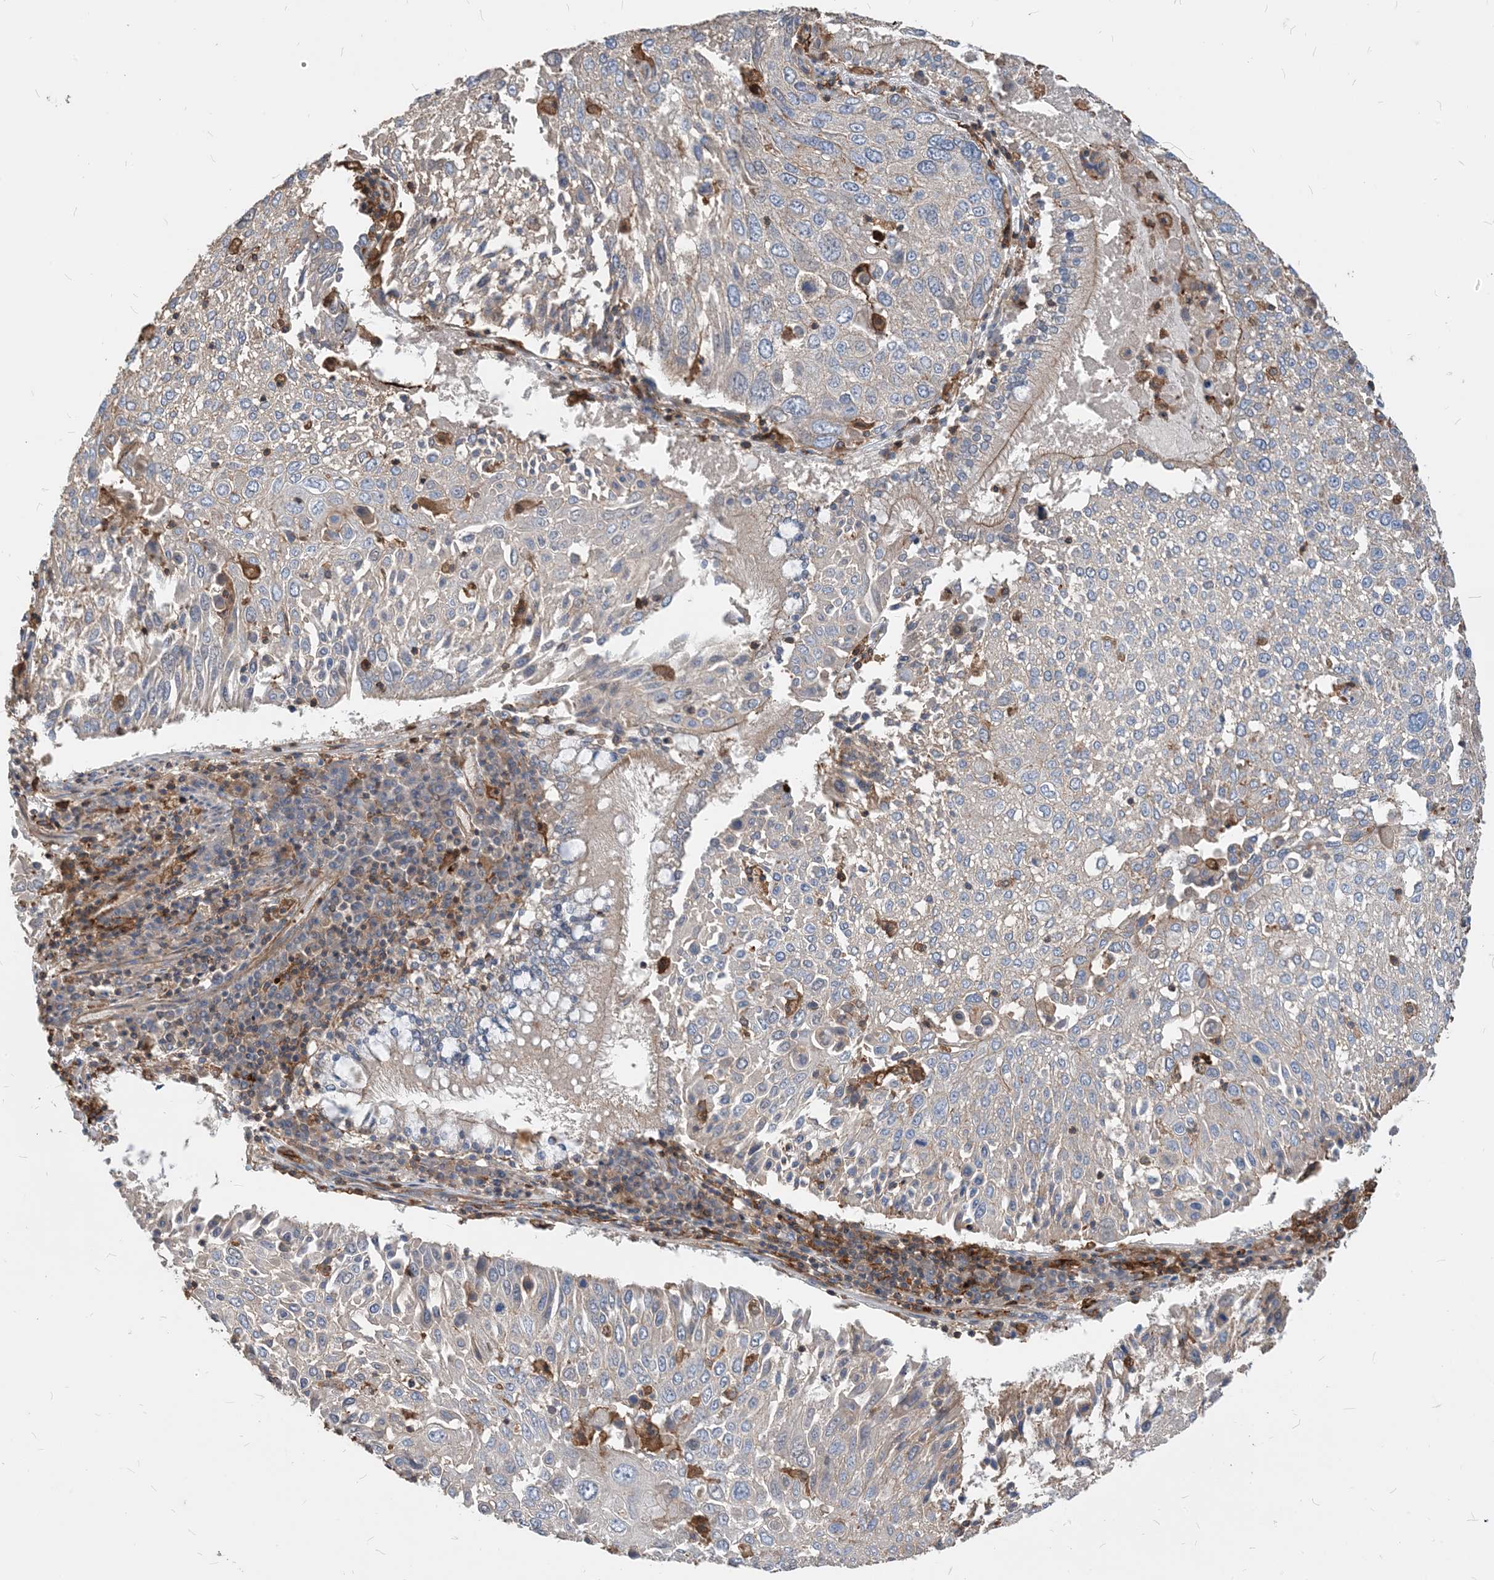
{"staining": {"intensity": "negative", "quantity": "none", "location": "none"}, "tissue": "lung cancer", "cell_type": "Tumor cells", "image_type": "cancer", "snomed": [{"axis": "morphology", "description": "Squamous cell carcinoma, NOS"}, {"axis": "topography", "description": "Lung"}], "caption": "Micrograph shows no significant protein staining in tumor cells of lung cancer.", "gene": "PARVG", "patient": {"sex": "male", "age": 65}}